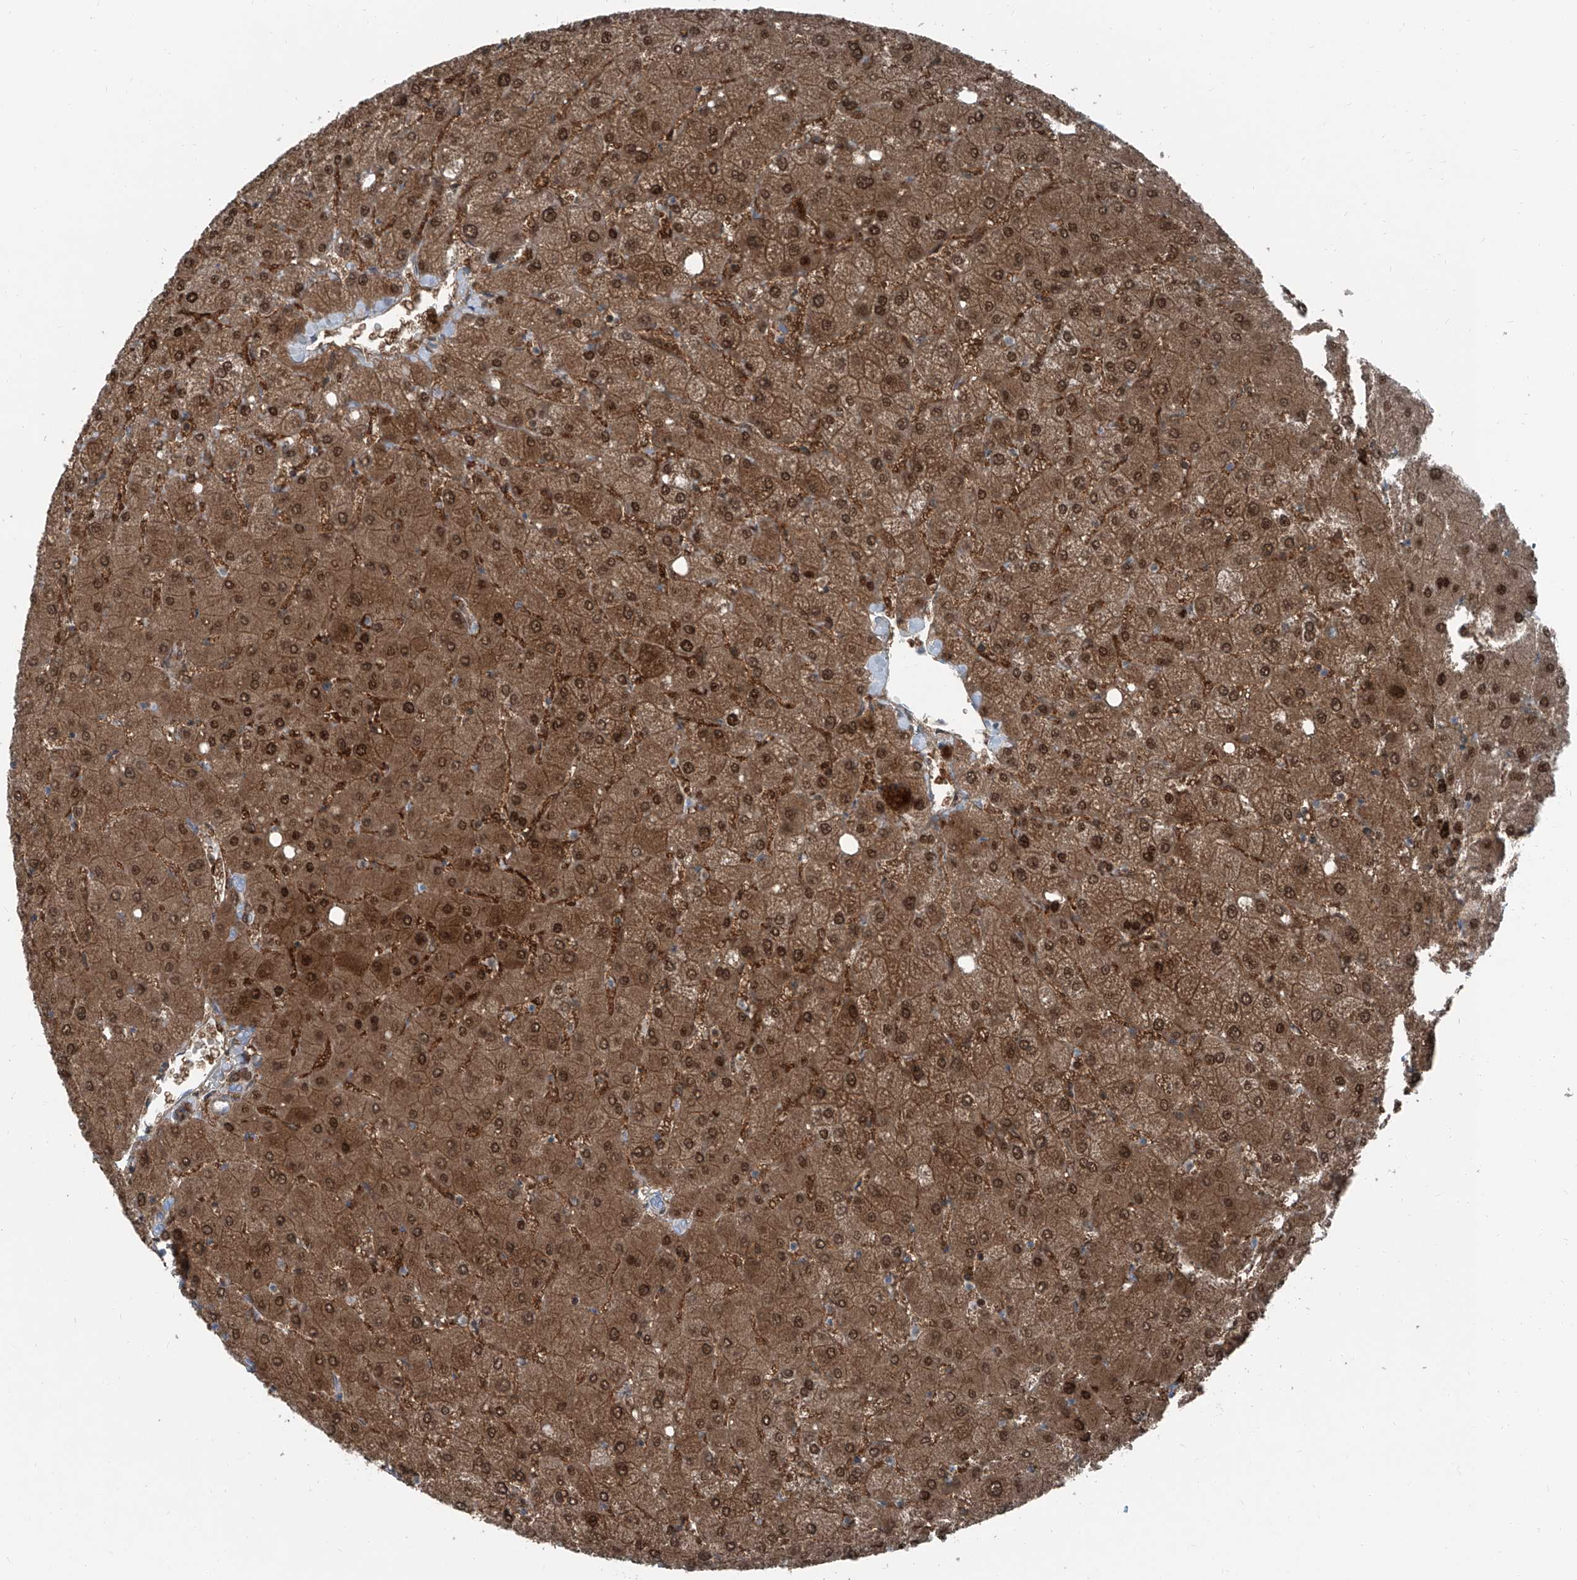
{"staining": {"intensity": "negative", "quantity": "none", "location": "none"}, "tissue": "liver", "cell_type": "Cholangiocytes", "image_type": "normal", "snomed": [{"axis": "morphology", "description": "Normal tissue, NOS"}, {"axis": "topography", "description": "Liver"}], "caption": "Micrograph shows no significant protein positivity in cholangiocytes of normal liver. Brightfield microscopy of immunohistochemistry stained with DAB (brown) and hematoxylin (blue), captured at high magnification.", "gene": "RGN", "patient": {"sex": "female", "age": 54}}